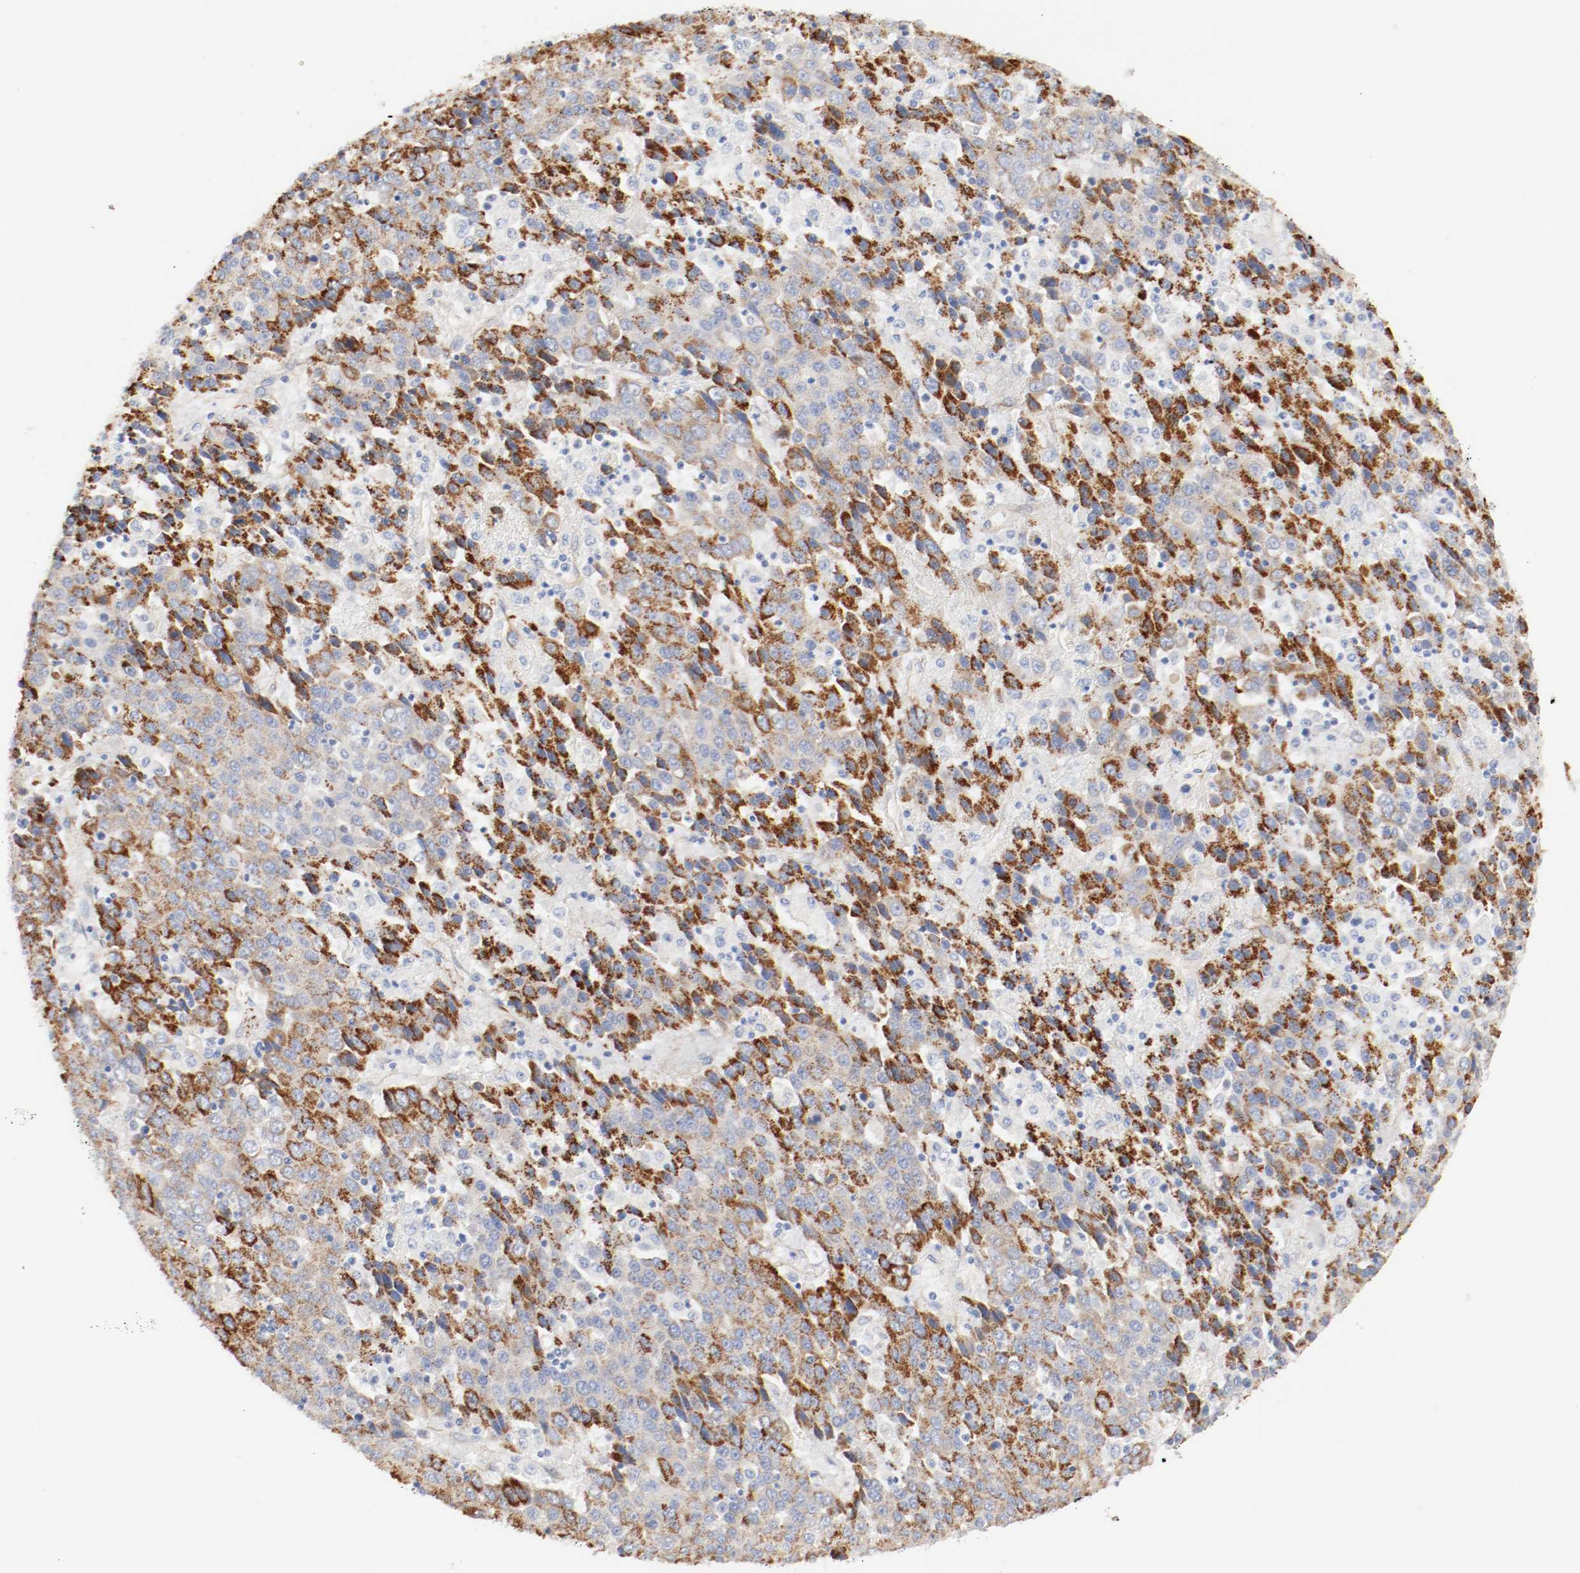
{"staining": {"intensity": "strong", "quantity": ">75%", "location": "cytoplasmic/membranous"}, "tissue": "liver cancer", "cell_type": "Tumor cells", "image_type": "cancer", "snomed": [{"axis": "morphology", "description": "Carcinoma, Hepatocellular, NOS"}, {"axis": "topography", "description": "Liver"}], "caption": "Hepatocellular carcinoma (liver) stained with immunohistochemistry reveals strong cytoplasmic/membranous expression in approximately >75% of tumor cells. The protein is shown in brown color, while the nuclei are stained blue.", "gene": "GIT1", "patient": {"sex": "female", "age": 53}}